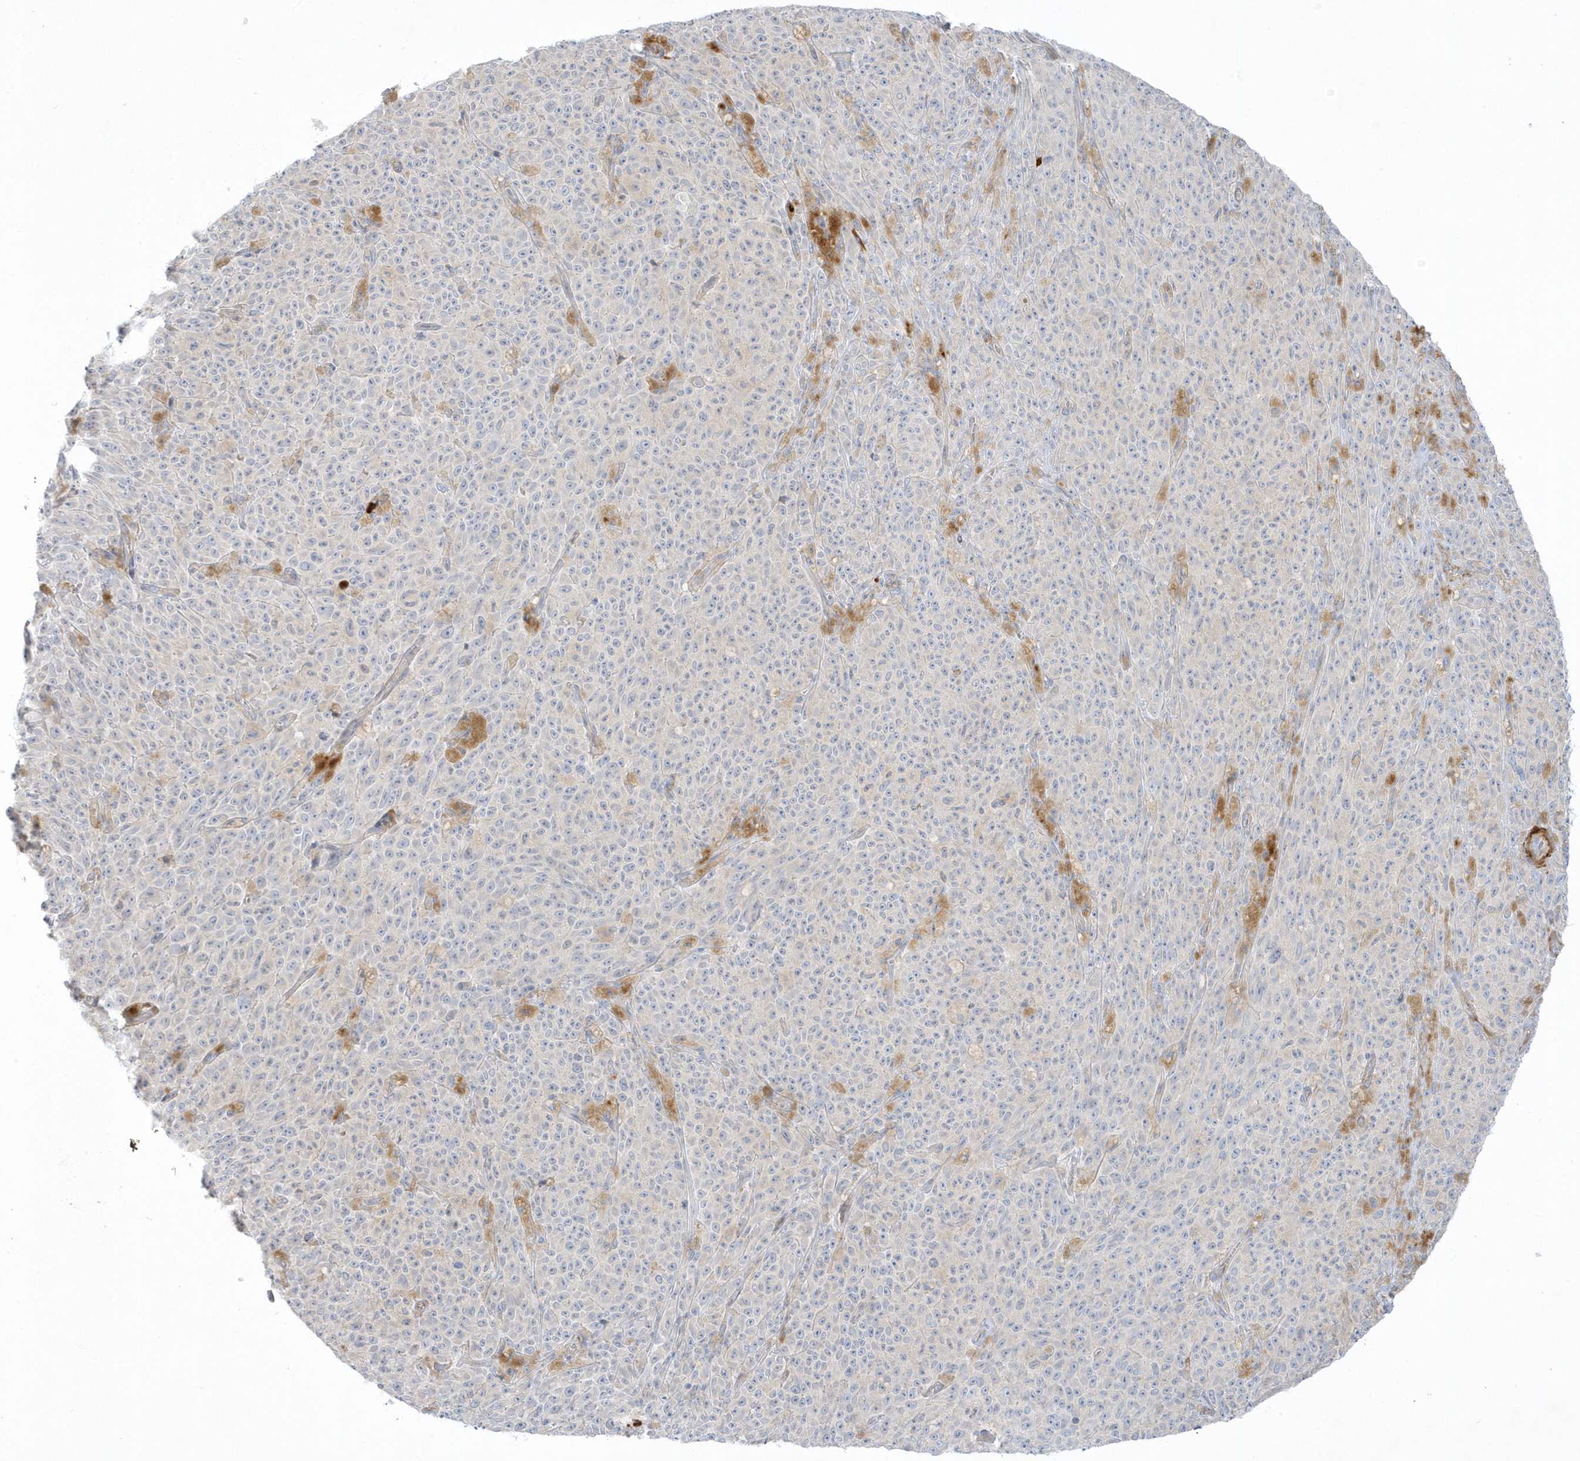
{"staining": {"intensity": "negative", "quantity": "none", "location": "none"}, "tissue": "melanoma", "cell_type": "Tumor cells", "image_type": "cancer", "snomed": [{"axis": "morphology", "description": "Malignant melanoma, NOS"}, {"axis": "topography", "description": "Skin"}], "caption": "This is an IHC image of human melanoma. There is no positivity in tumor cells.", "gene": "THADA", "patient": {"sex": "female", "age": 82}}